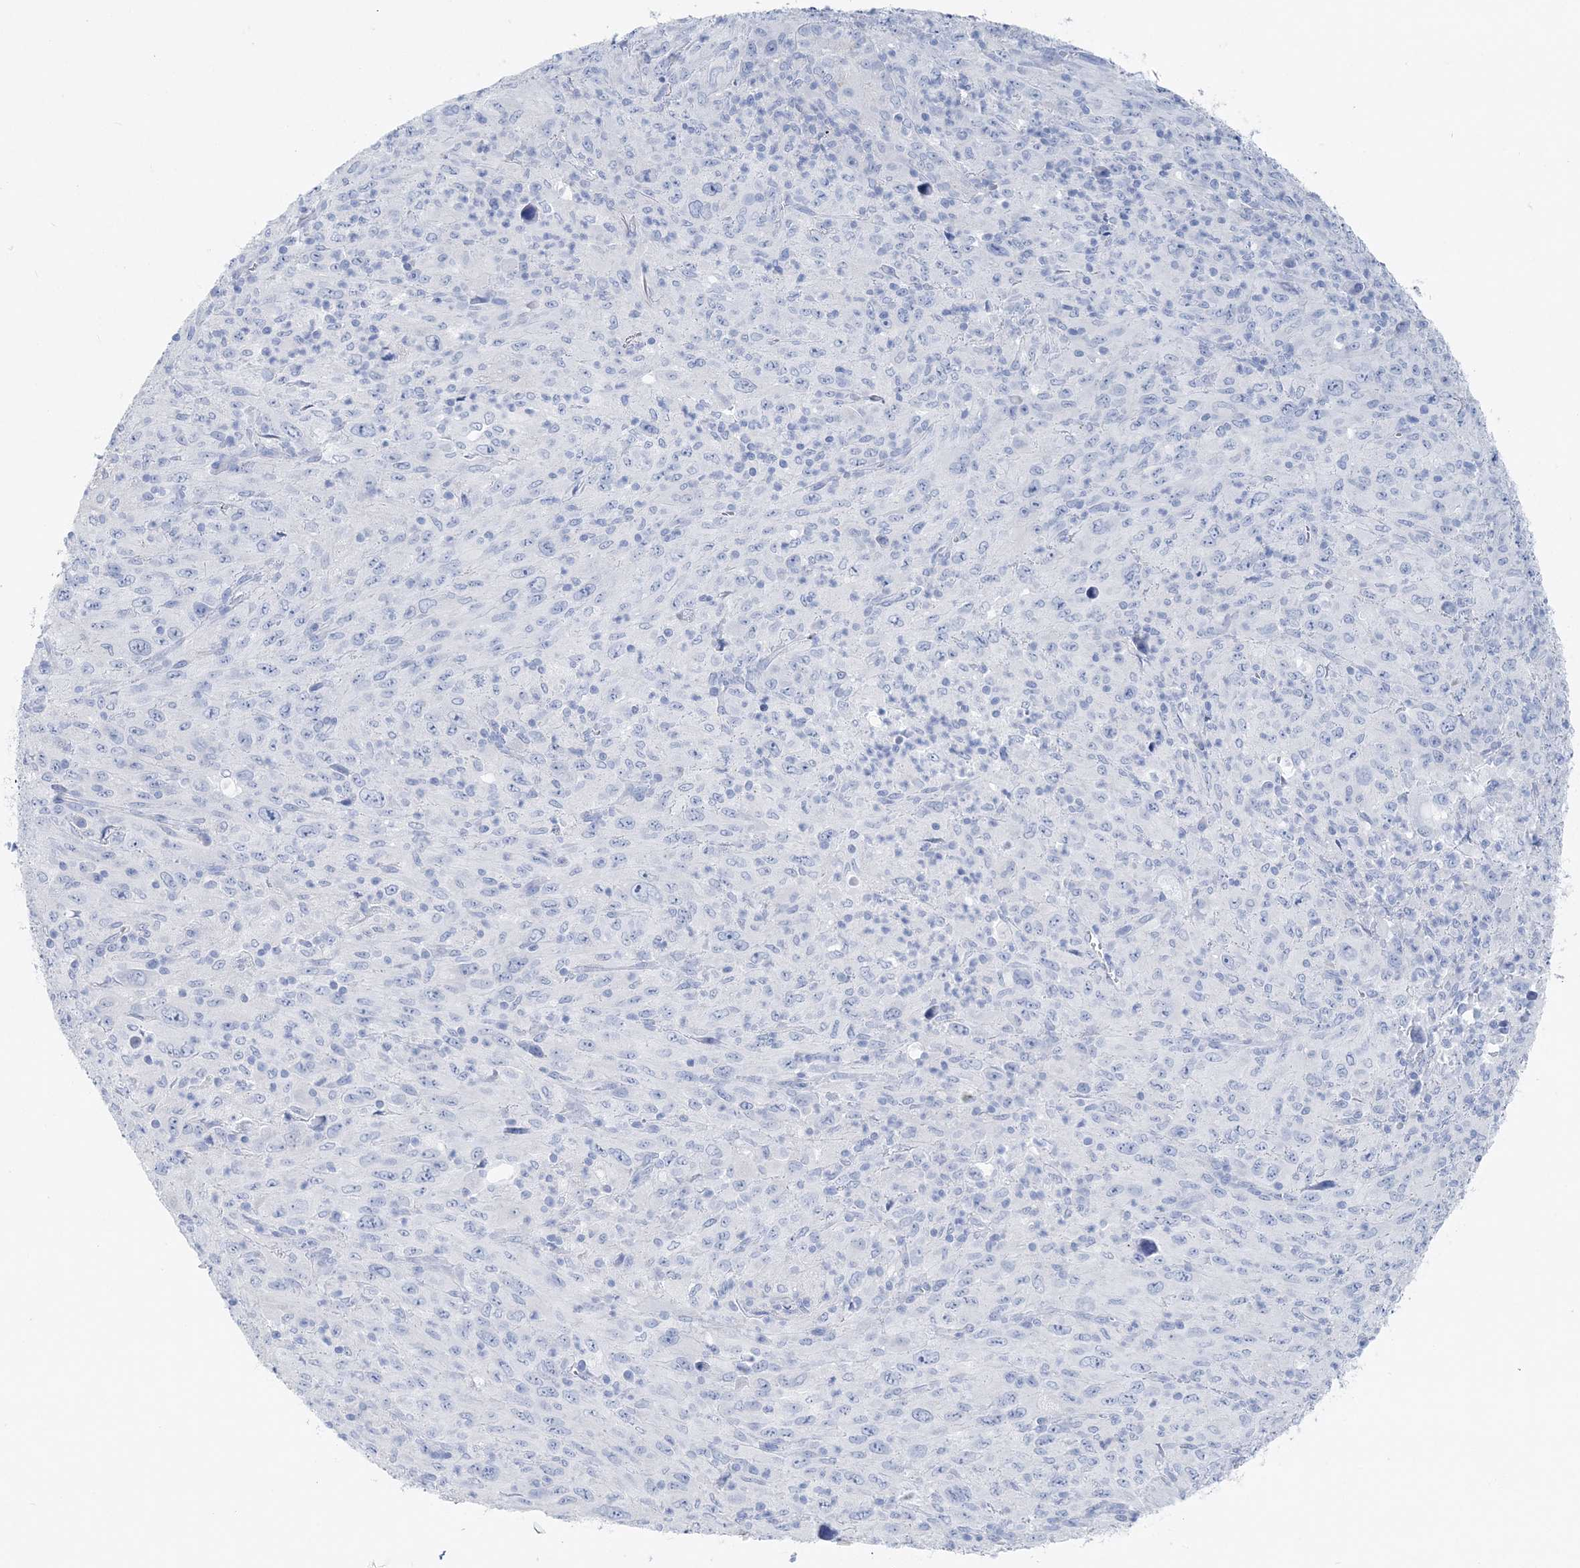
{"staining": {"intensity": "negative", "quantity": "none", "location": "none"}, "tissue": "melanoma", "cell_type": "Tumor cells", "image_type": "cancer", "snomed": [{"axis": "morphology", "description": "Malignant melanoma, Metastatic site"}, {"axis": "topography", "description": "Skin"}], "caption": "Melanoma stained for a protein using IHC exhibits no expression tumor cells.", "gene": "TSPYL6", "patient": {"sex": "female", "age": 56}}